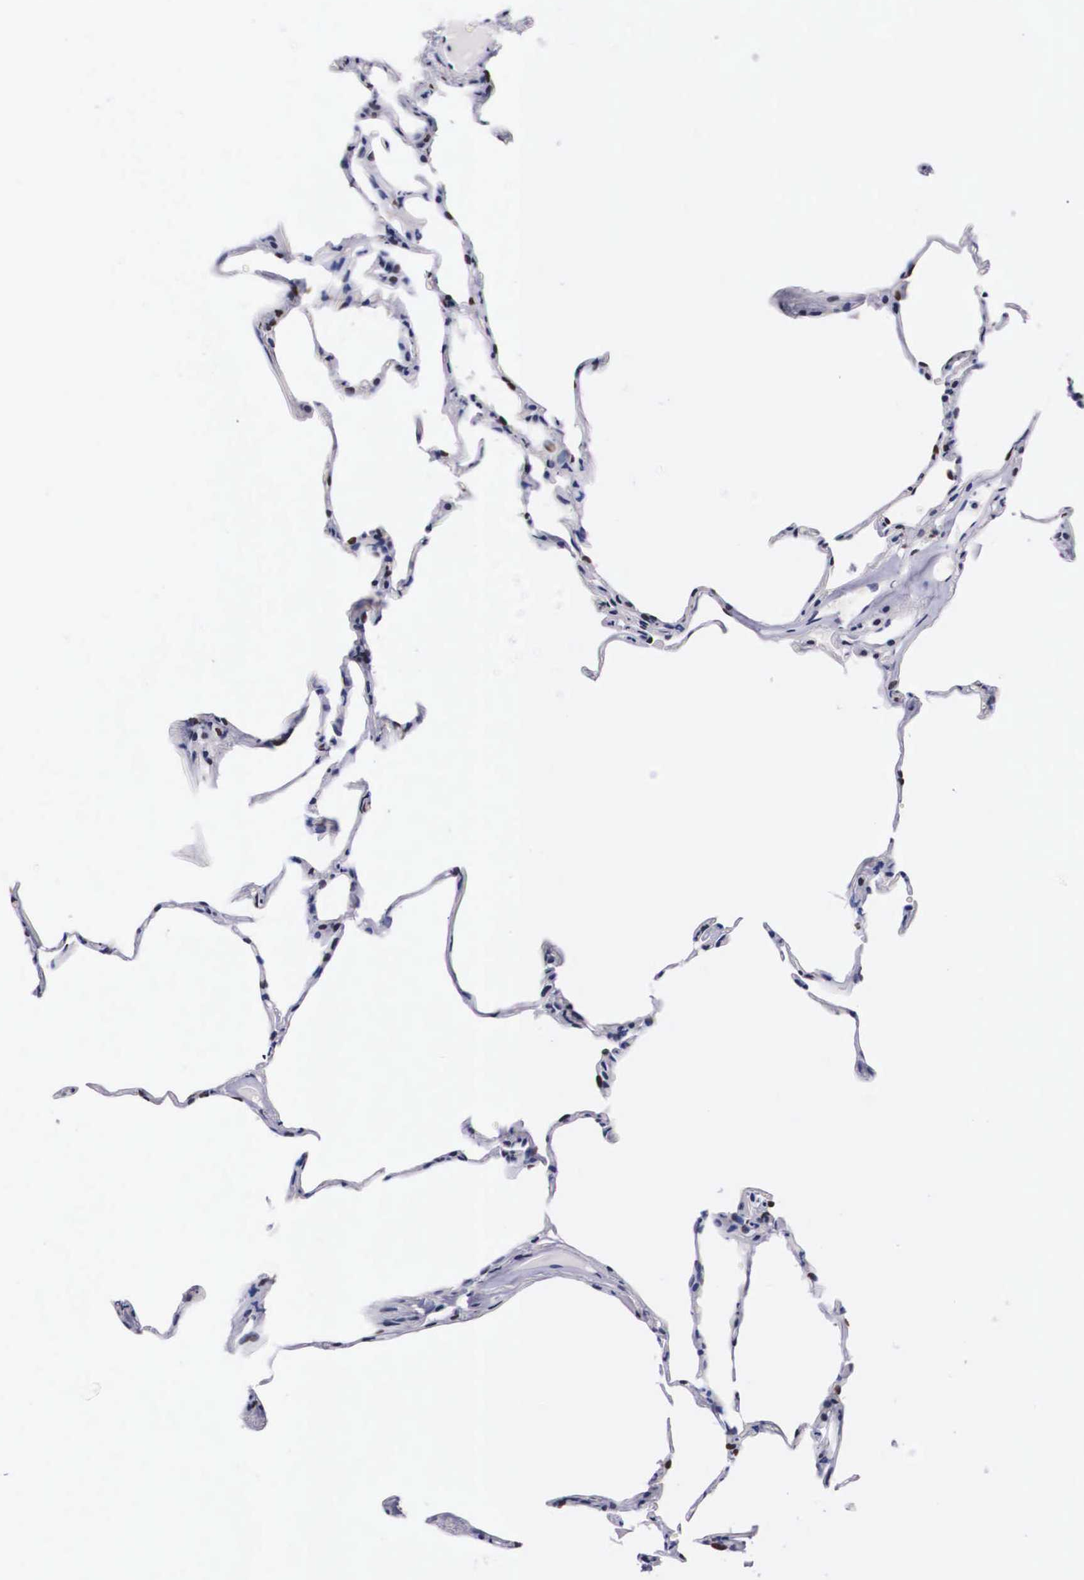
{"staining": {"intensity": "negative", "quantity": "none", "location": "none"}, "tissue": "lung", "cell_type": "Alveolar cells", "image_type": "normal", "snomed": [{"axis": "morphology", "description": "Normal tissue, NOS"}, {"axis": "topography", "description": "Lung"}], "caption": "Immunohistochemistry (IHC) of unremarkable human lung reveals no positivity in alveolar cells. Nuclei are stained in blue.", "gene": "KHDRBS3", "patient": {"sex": "female", "age": 75}}